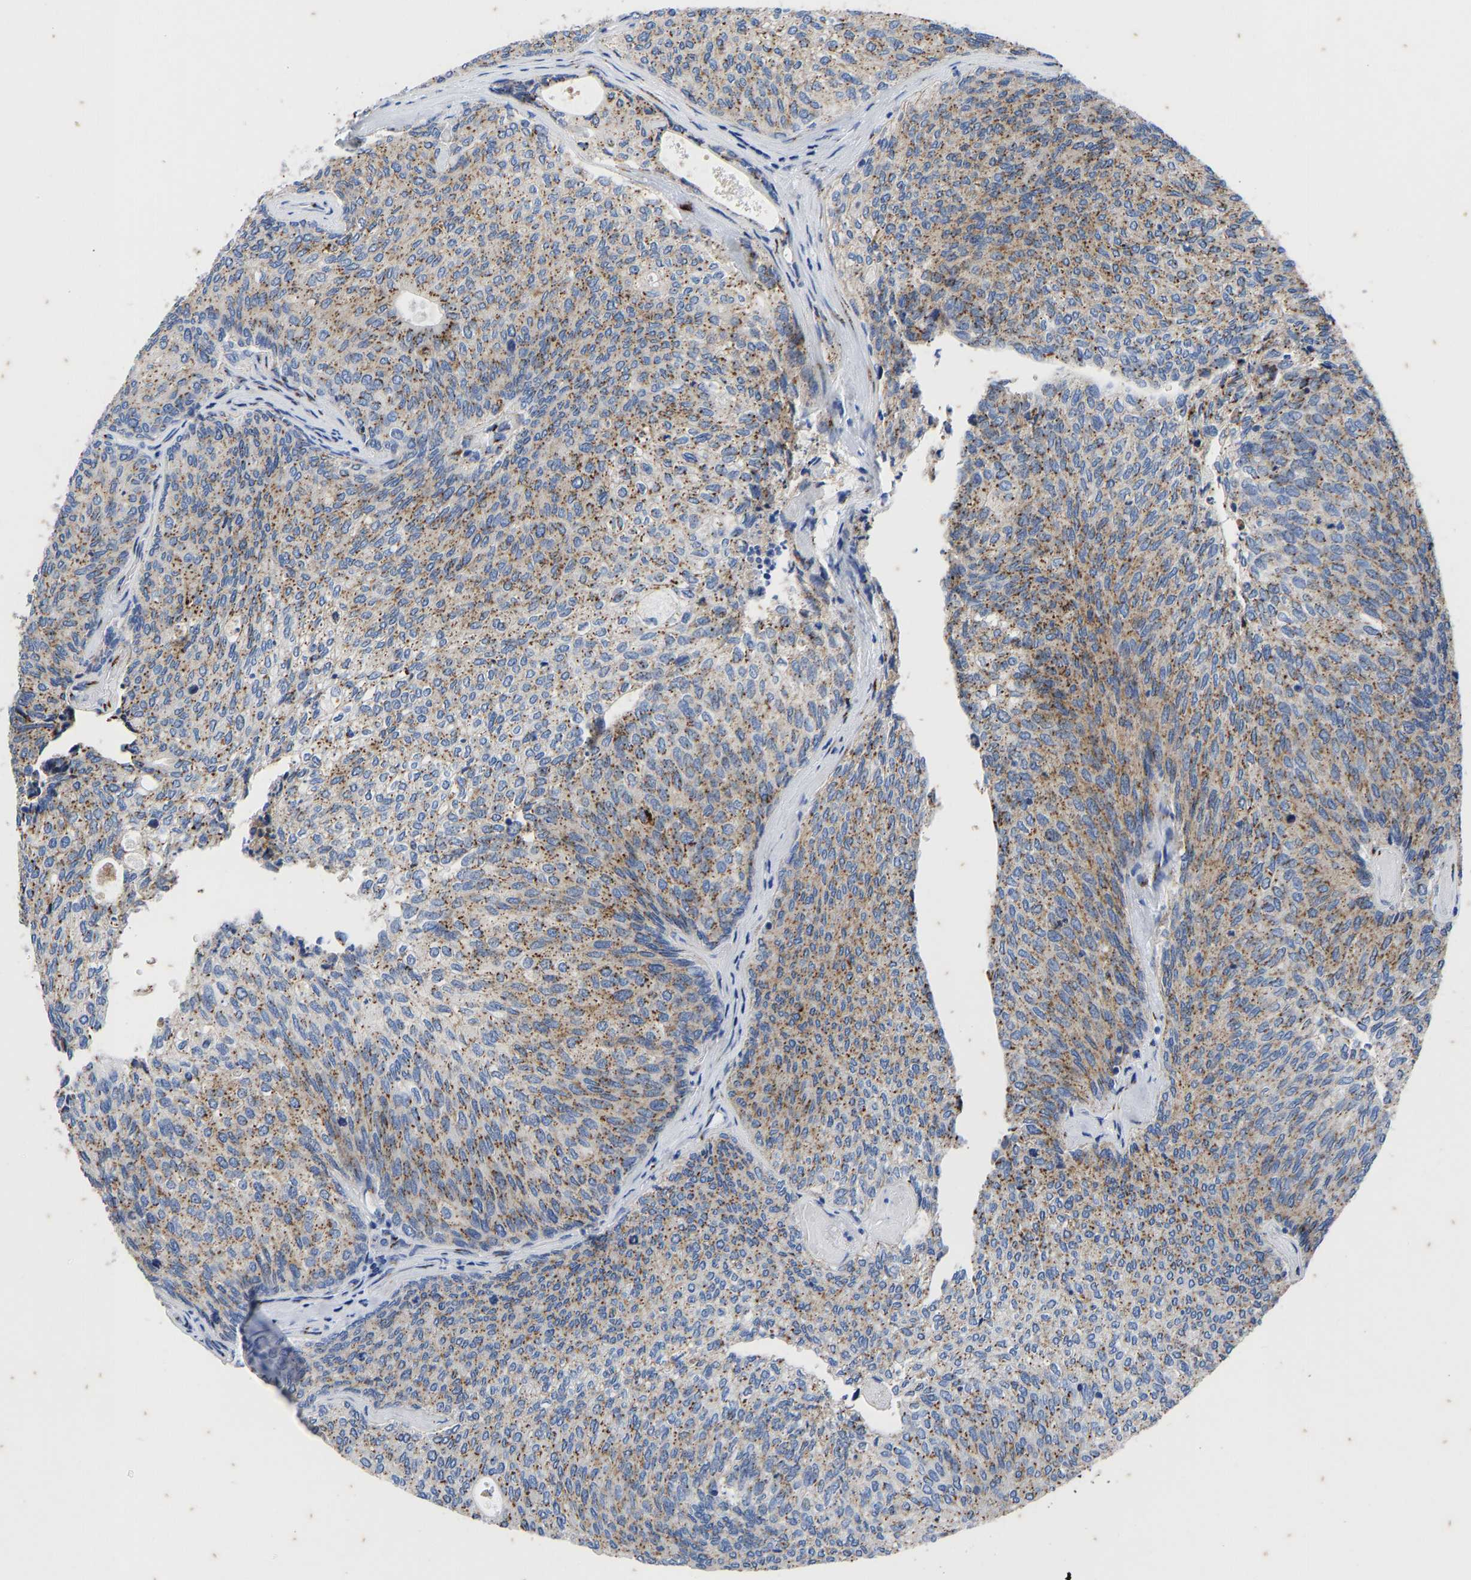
{"staining": {"intensity": "moderate", "quantity": ">75%", "location": "cytoplasmic/membranous"}, "tissue": "urothelial cancer", "cell_type": "Tumor cells", "image_type": "cancer", "snomed": [{"axis": "morphology", "description": "Urothelial carcinoma, Low grade"}, {"axis": "topography", "description": "Urinary bladder"}], "caption": "Approximately >75% of tumor cells in urothelial cancer demonstrate moderate cytoplasmic/membranous protein positivity as visualized by brown immunohistochemical staining.", "gene": "TMEM87A", "patient": {"sex": "female", "age": 79}}